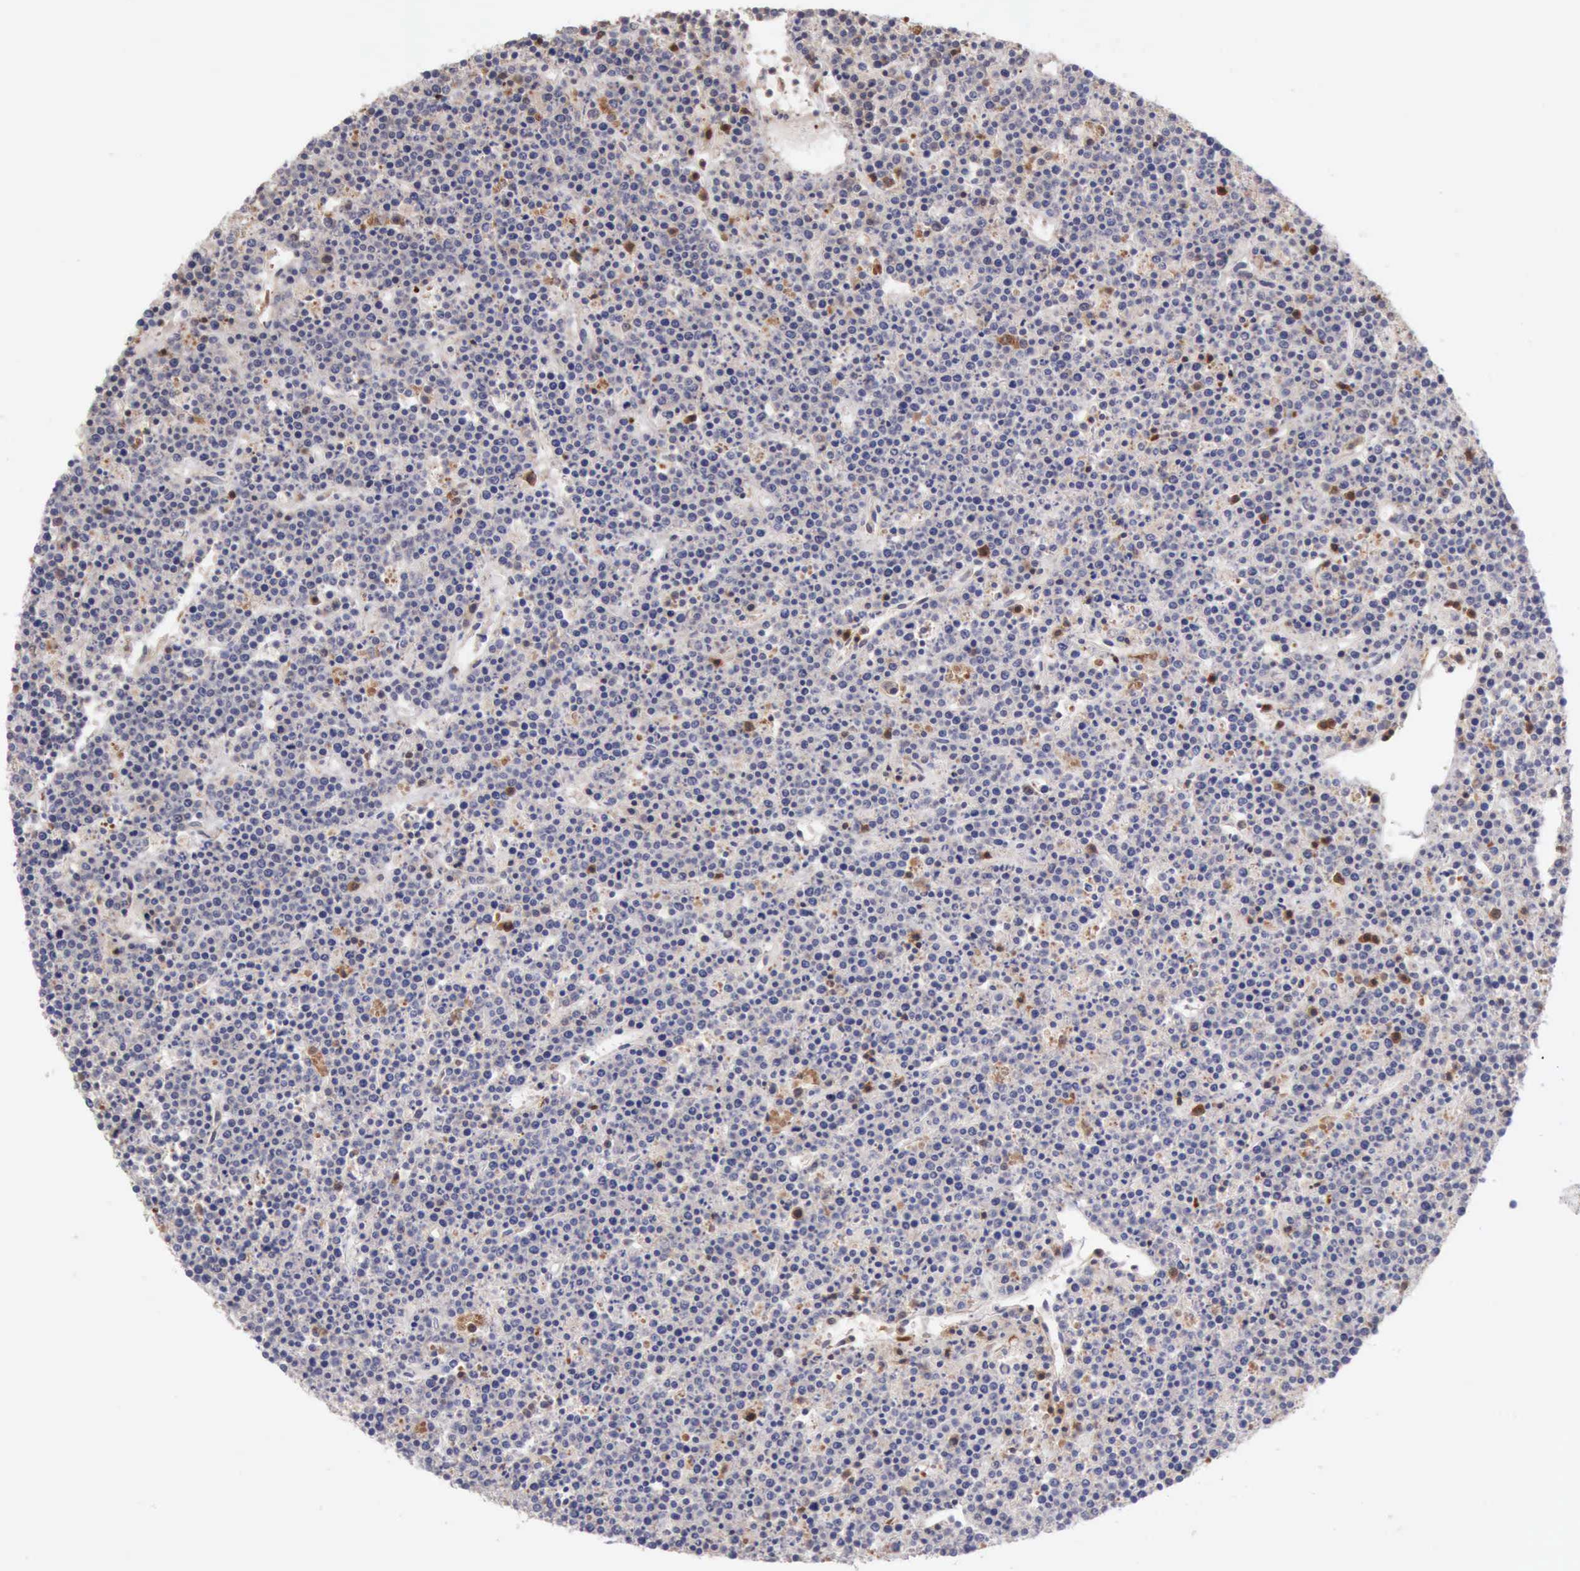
{"staining": {"intensity": "moderate", "quantity": "25%-75%", "location": "cytoplasmic/membranous"}, "tissue": "lymphoma", "cell_type": "Tumor cells", "image_type": "cancer", "snomed": [{"axis": "morphology", "description": "Malignant lymphoma, non-Hodgkin's type, High grade"}, {"axis": "topography", "description": "Ovary"}], "caption": "This micrograph reveals malignant lymphoma, non-Hodgkin's type (high-grade) stained with immunohistochemistry (IHC) to label a protein in brown. The cytoplasmic/membranous of tumor cells show moderate positivity for the protein. Nuclei are counter-stained blue.", "gene": "SASH3", "patient": {"sex": "female", "age": 56}}